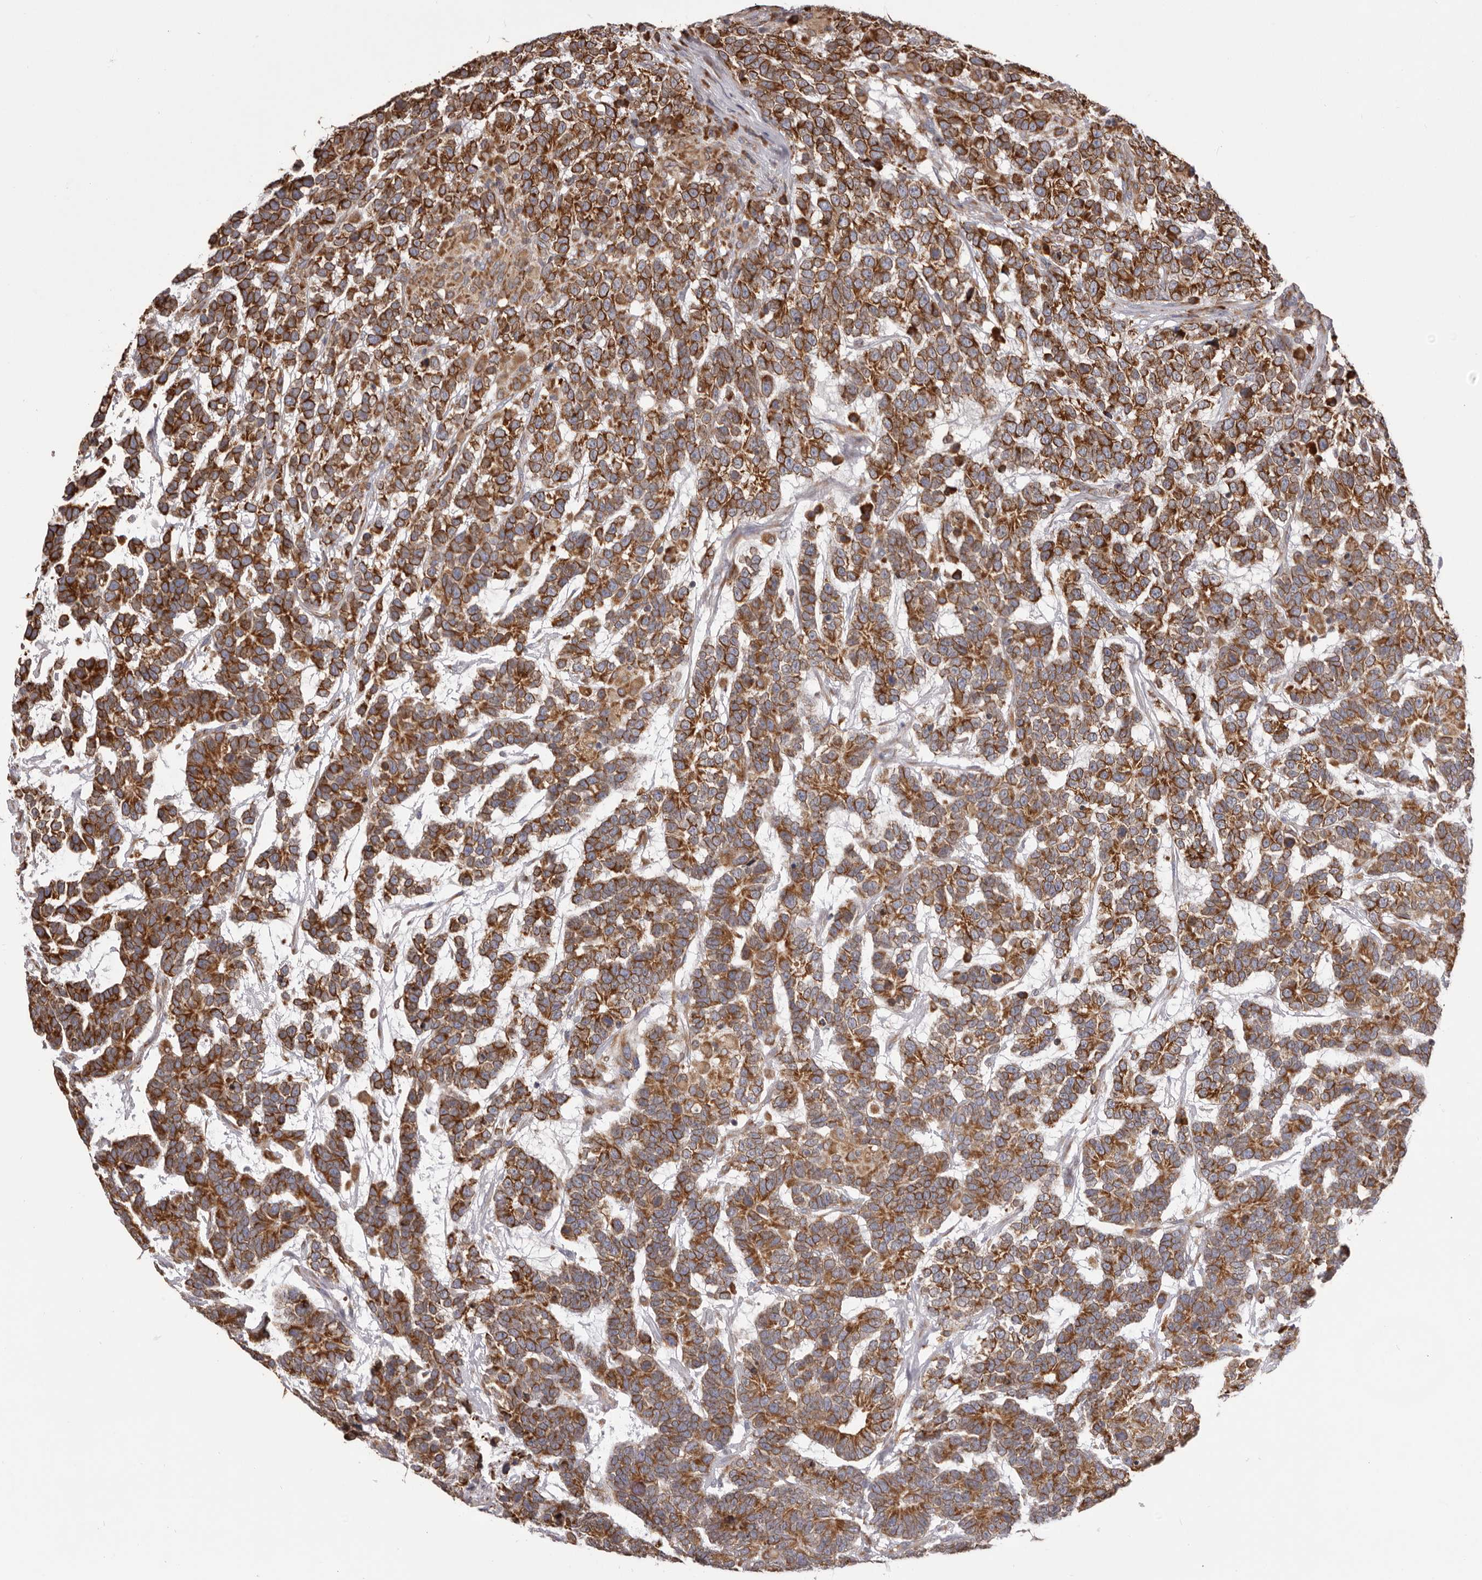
{"staining": {"intensity": "moderate", "quantity": ">75%", "location": "cytoplasmic/membranous"}, "tissue": "testis cancer", "cell_type": "Tumor cells", "image_type": "cancer", "snomed": [{"axis": "morphology", "description": "Carcinoma, Embryonal, NOS"}, {"axis": "topography", "description": "Testis"}], "caption": "IHC image of neoplastic tissue: human embryonal carcinoma (testis) stained using immunohistochemistry (IHC) demonstrates medium levels of moderate protein expression localized specifically in the cytoplasmic/membranous of tumor cells, appearing as a cytoplasmic/membranous brown color.", "gene": "QRSL1", "patient": {"sex": "male", "age": 26}}